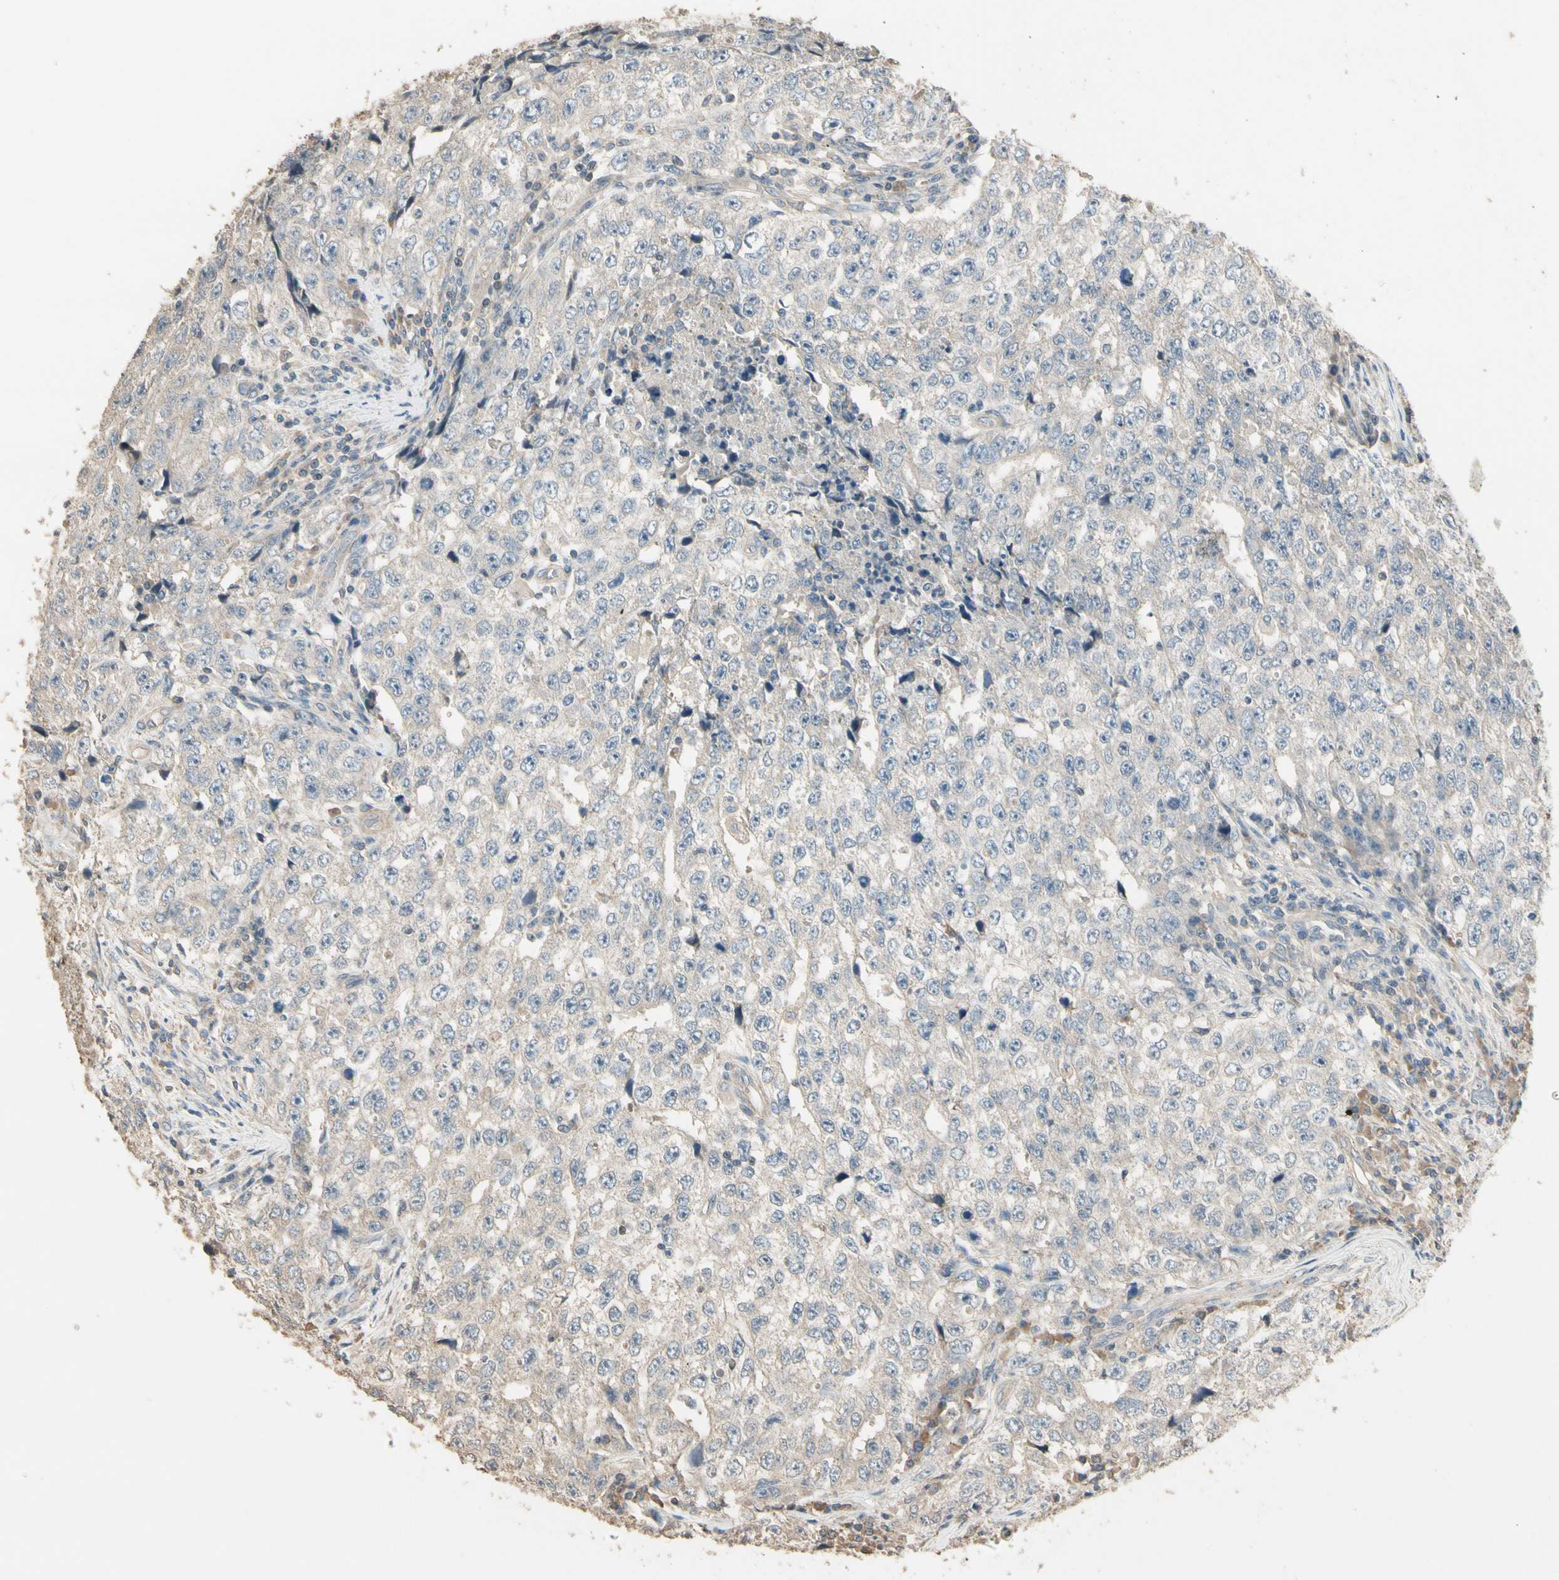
{"staining": {"intensity": "weak", "quantity": "25%-75%", "location": "cytoplasmic/membranous"}, "tissue": "testis cancer", "cell_type": "Tumor cells", "image_type": "cancer", "snomed": [{"axis": "morphology", "description": "Necrosis, NOS"}, {"axis": "morphology", "description": "Carcinoma, Embryonal, NOS"}, {"axis": "topography", "description": "Testis"}], "caption": "Immunohistochemical staining of human testis cancer (embryonal carcinoma) displays low levels of weak cytoplasmic/membranous positivity in approximately 25%-75% of tumor cells.", "gene": "CDH6", "patient": {"sex": "male", "age": 19}}